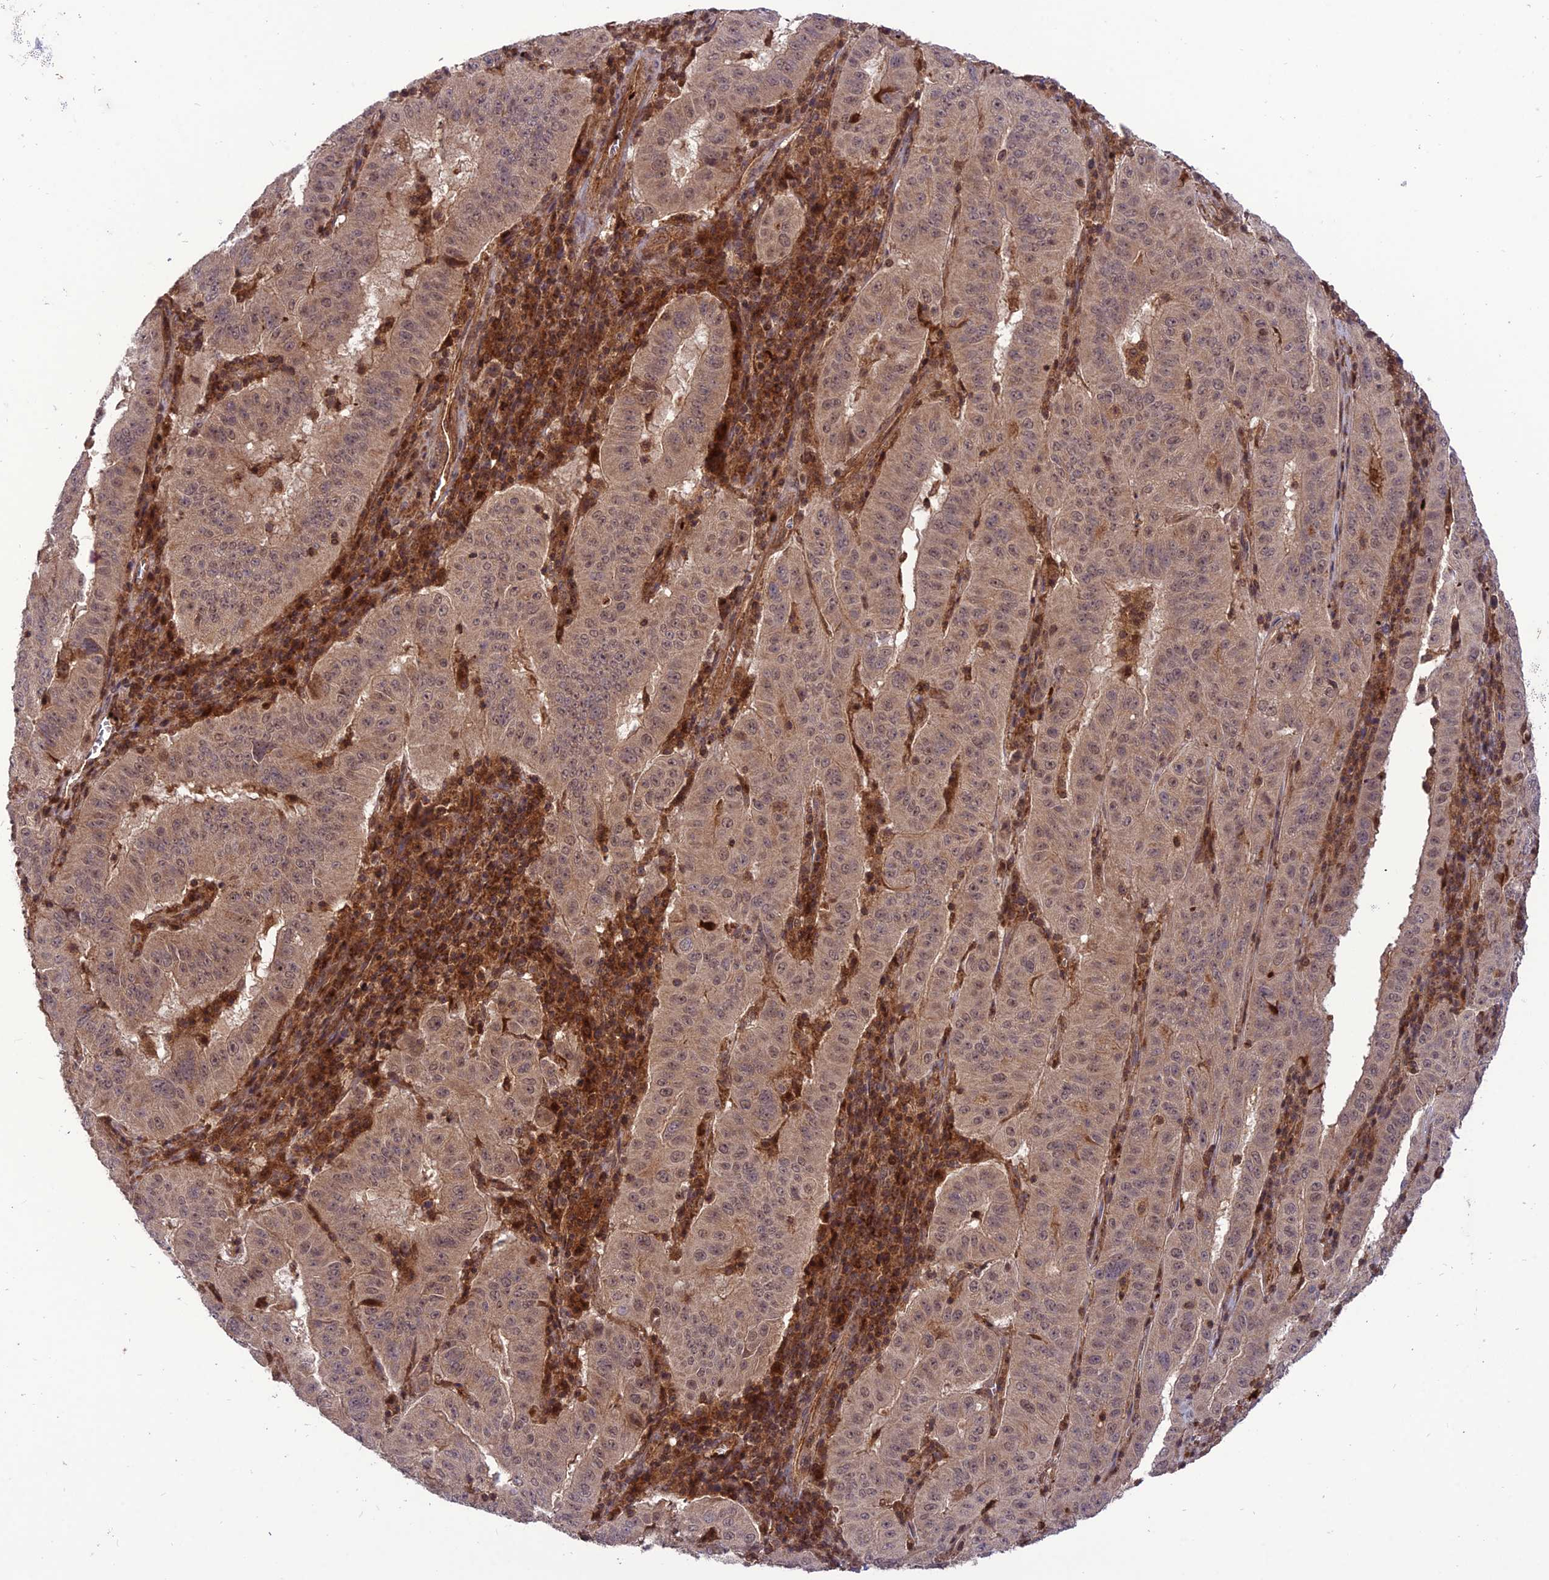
{"staining": {"intensity": "weak", "quantity": ">75%", "location": "cytoplasmic/membranous,nuclear"}, "tissue": "pancreatic cancer", "cell_type": "Tumor cells", "image_type": "cancer", "snomed": [{"axis": "morphology", "description": "Adenocarcinoma, NOS"}, {"axis": "topography", "description": "Pancreas"}], "caption": "A brown stain highlights weak cytoplasmic/membranous and nuclear expression of a protein in human adenocarcinoma (pancreatic) tumor cells. Immunohistochemistry (ihc) stains the protein of interest in brown and the nuclei are stained blue.", "gene": "NDUFC1", "patient": {"sex": "male", "age": 63}}